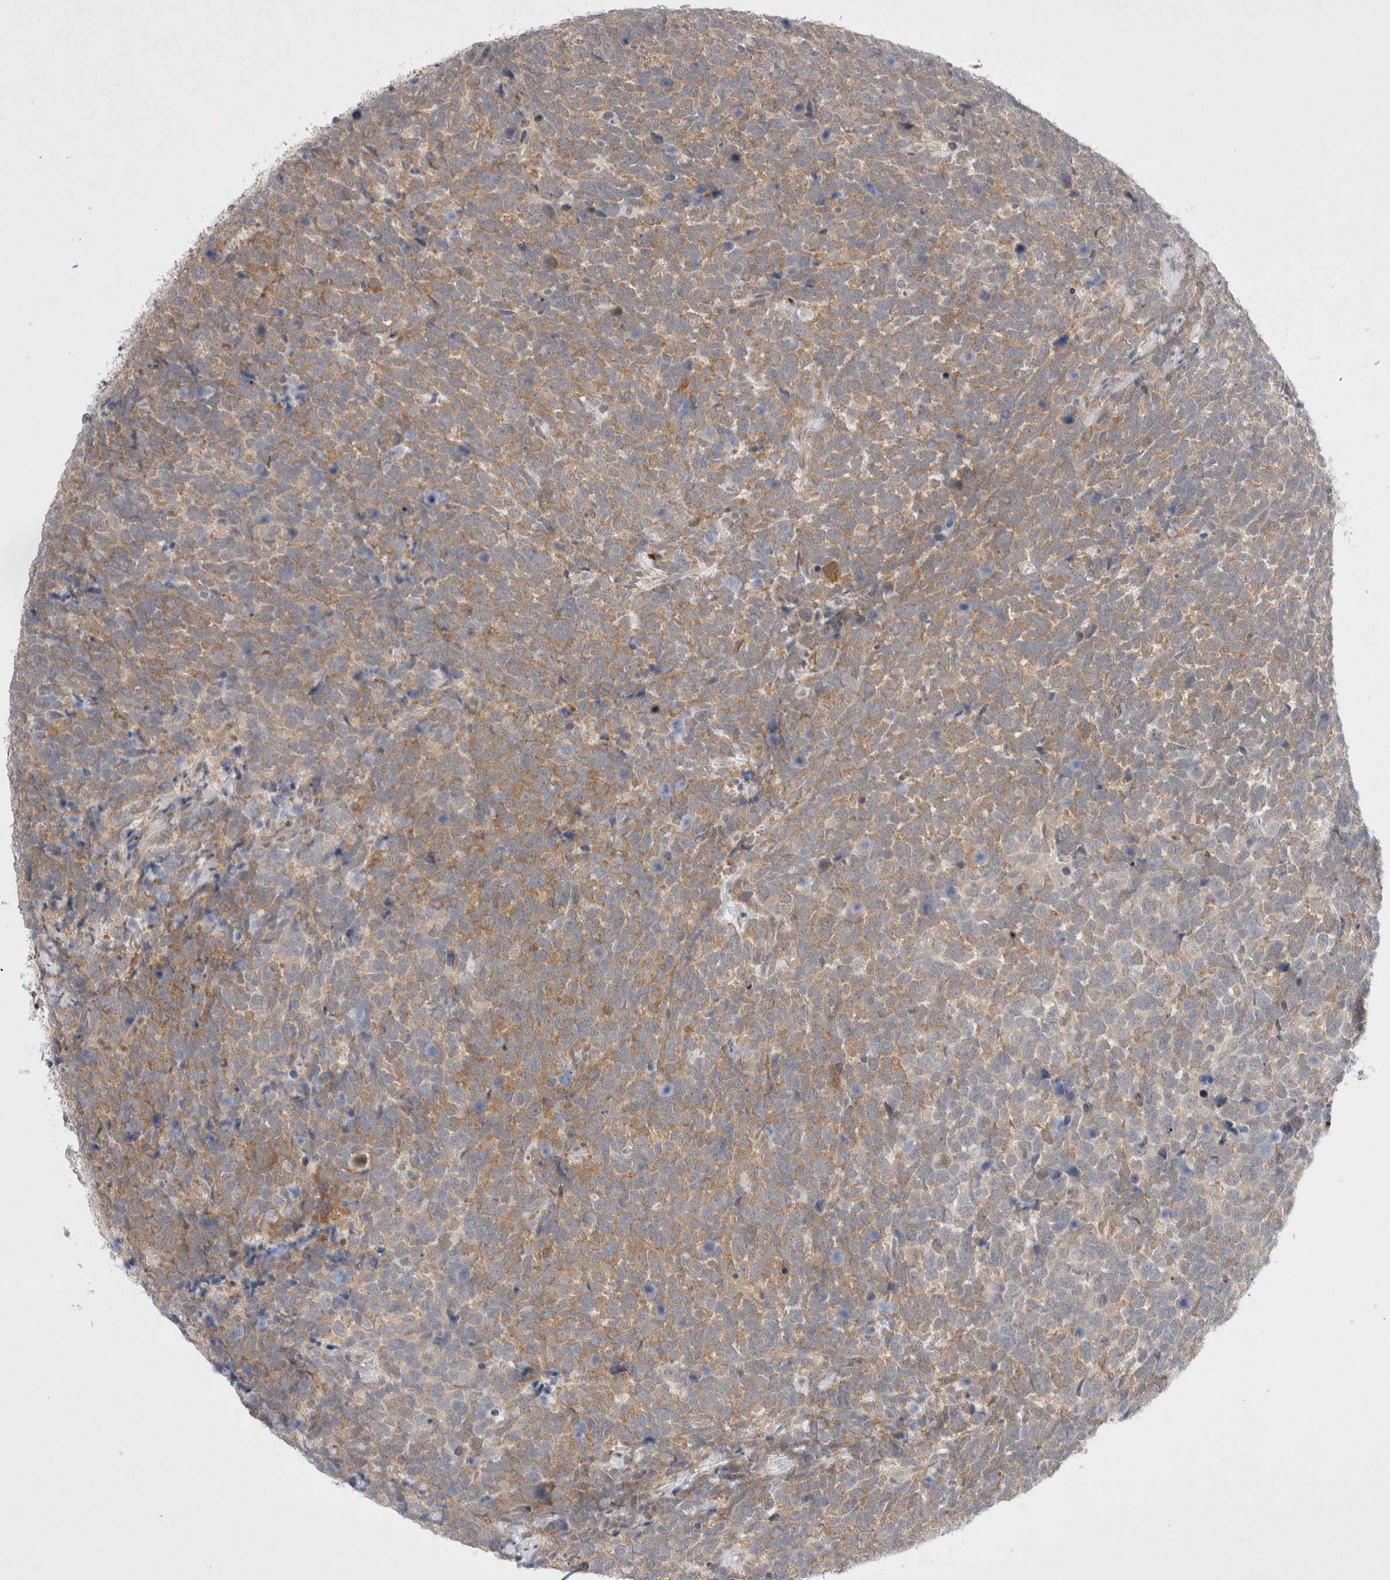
{"staining": {"intensity": "moderate", "quantity": ">75%", "location": "cytoplasmic/membranous"}, "tissue": "urothelial cancer", "cell_type": "Tumor cells", "image_type": "cancer", "snomed": [{"axis": "morphology", "description": "Urothelial carcinoma, High grade"}, {"axis": "topography", "description": "Urinary bladder"}], "caption": "Immunohistochemical staining of human urothelial cancer demonstrates medium levels of moderate cytoplasmic/membranous positivity in about >75% of tumor cells.", "gene": "WIPF2", "patient": {"sex": "female", "age": 82}}